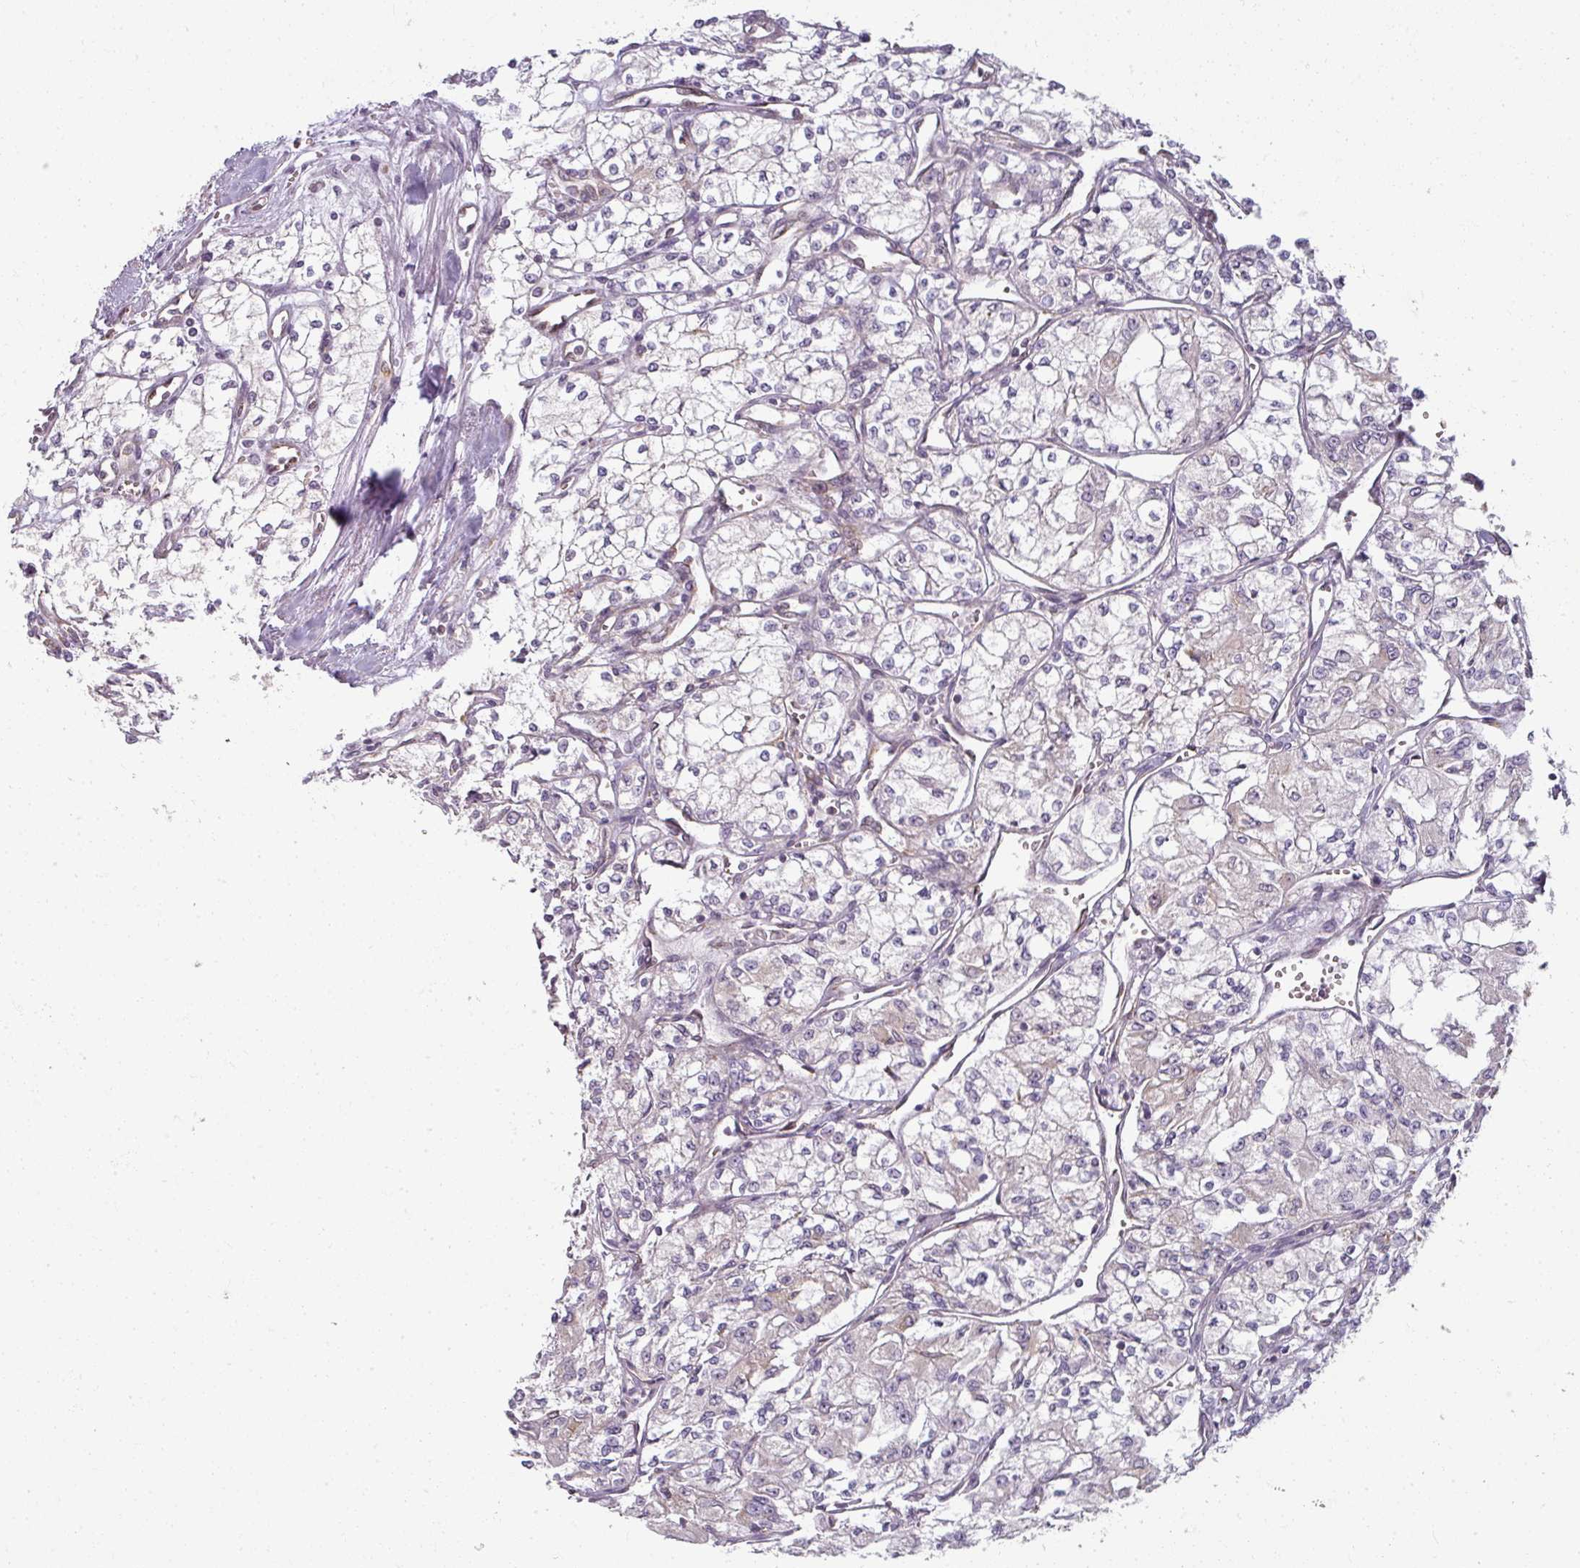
{"staining": {"intensity": "negative", "quantity": "none", "location": "none"}, "tissue": "renal cancer", "cell_type": "Tumor cells", "image_type": "cancer", "snomed": [{"axis": "morphology", "description": "Adenocarcinoma, NOS"}, {"axis": "topography", "description": "Kidney"}], "caption": "A high-resolution image shows immunohistochemistry (IHC) staining of renal cancer (adenocarcinoma), which exhibits no significant positivity in tumor cells. Nuclei are stained in blue.", "gene": "AGPAT4", "patient": {"sex": "male", "age": 59}}